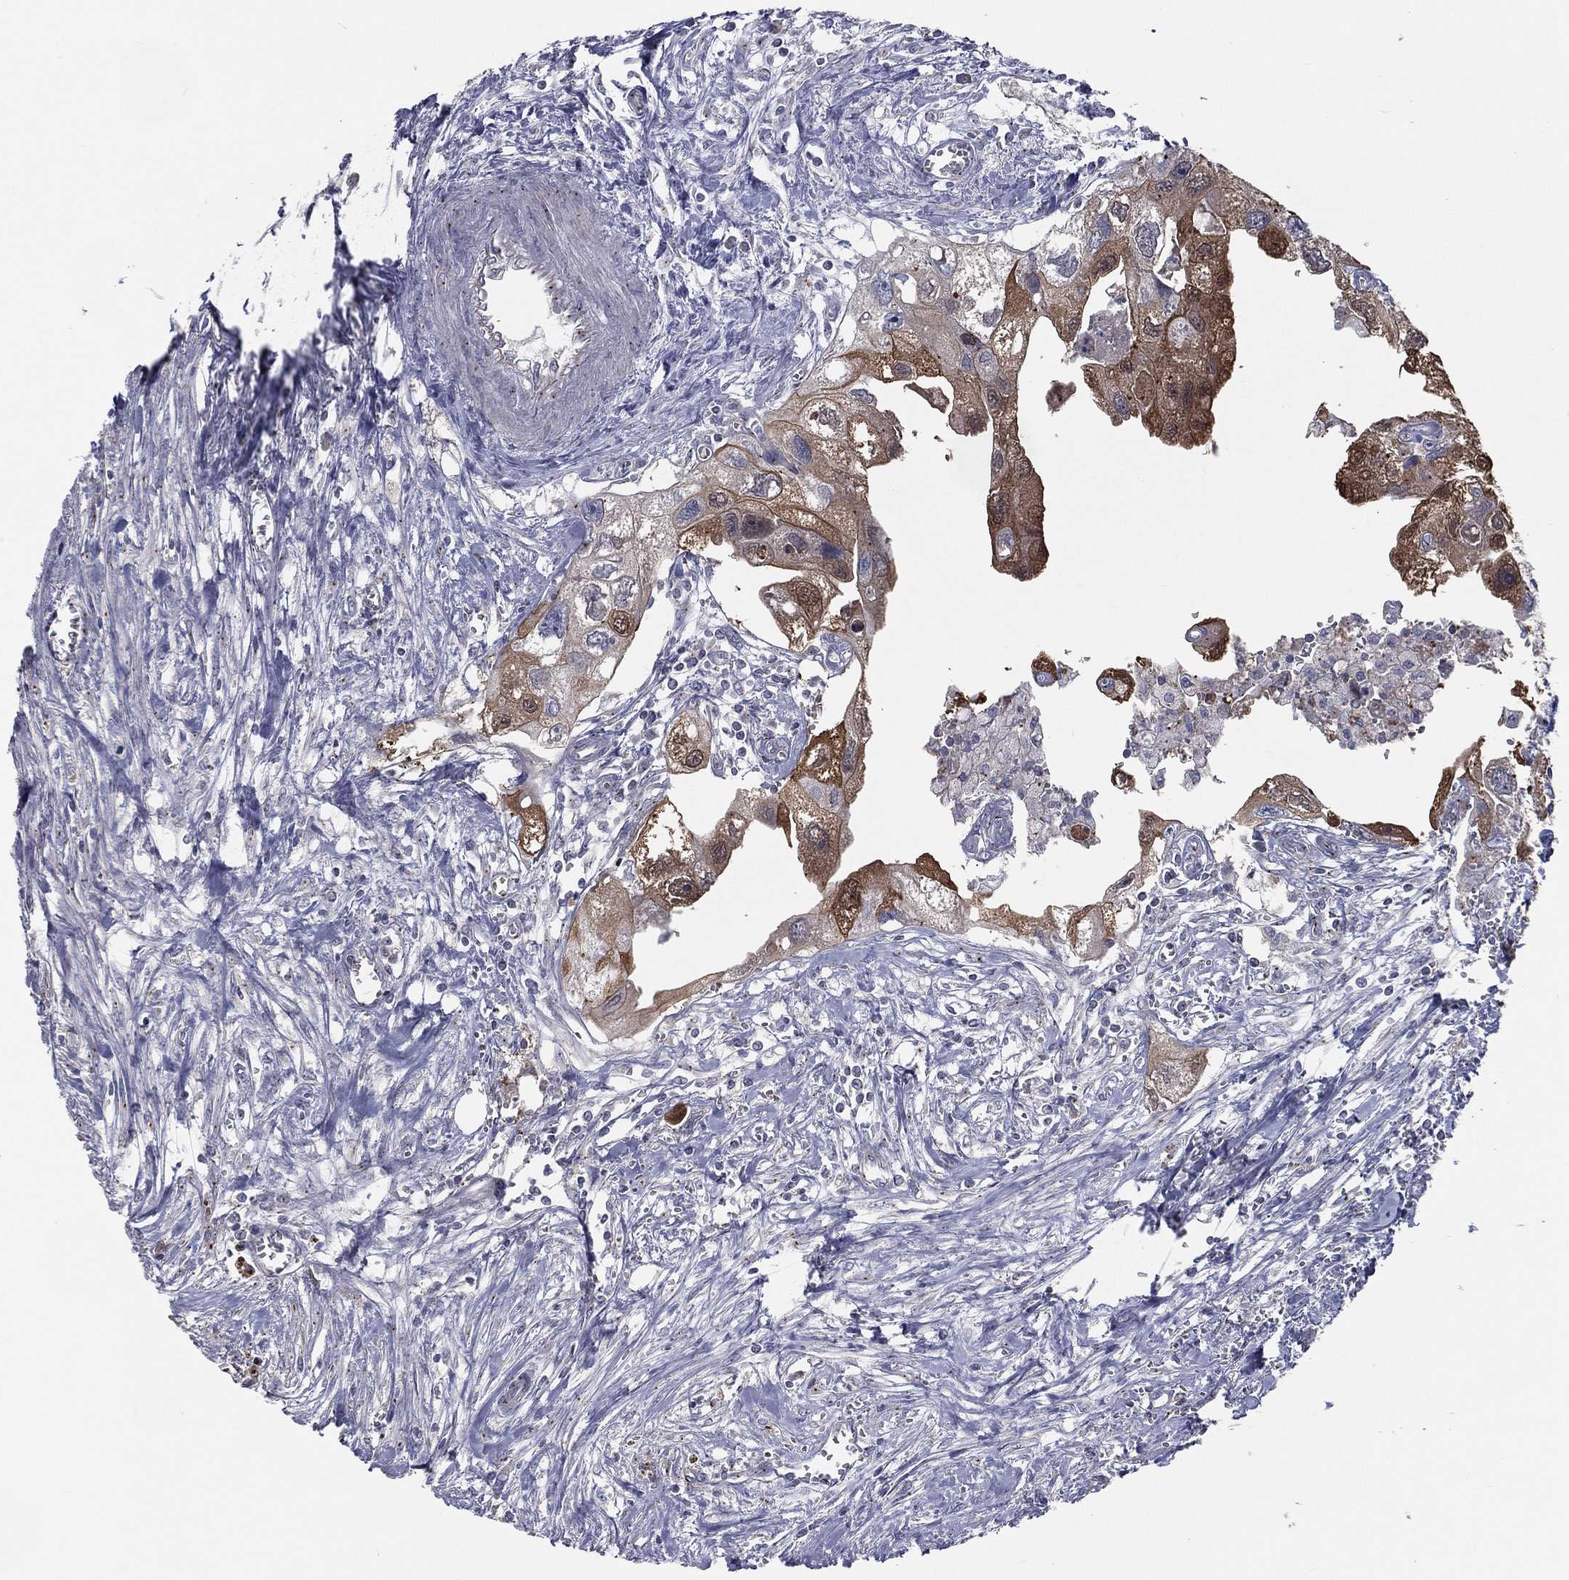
{"staining": {"intensity": "moderate", "quantity": "25%-75%", "location": "cytoplasmic/membranous"}, "tissue": "urothelial cancer", "cell_type": "Tumor cells", "image_type": "cancer", "snomed": [{"axis": "morphology", "description": "Urothelial carcinoma, High grade"}, {"axis": "topography", "description": "Urinary bladder"}], "caption": "Immunohistochemical staining of urothelial carcinoma (high-grade) displays moderate cytoplasmic/membranous protein positivity in about 25%-75% of tumor cells.", "gene": "CROCC", "patient": {"sex": "male", "age": 59}}